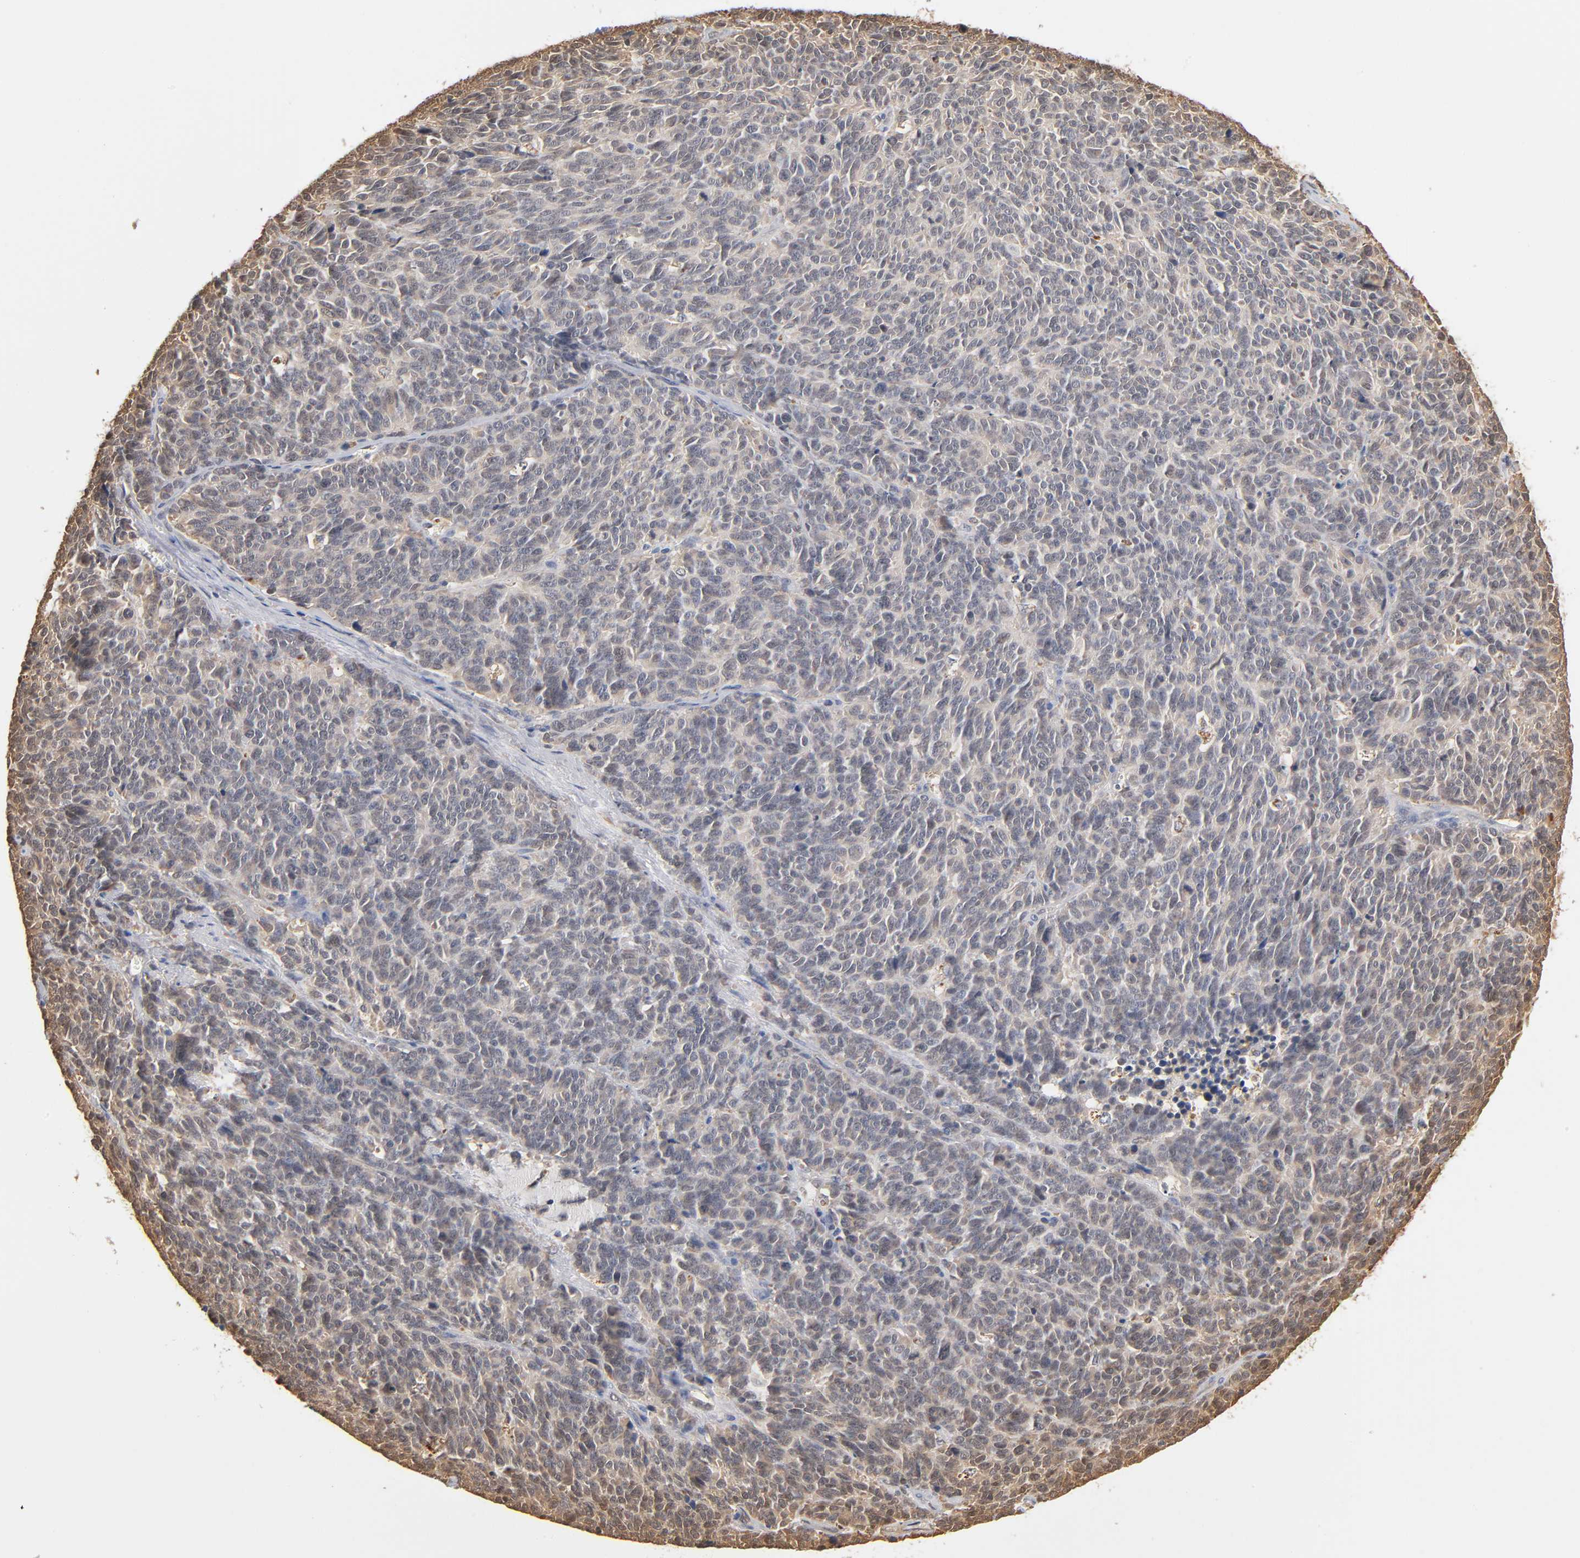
{"staining": {"intensity": "weak", "quantity": "25%-75%", "location": "cytoplasmic/membranous"}, "tissue": "lung cancer", "cell_type": "Tumor cells", "image_type": "cancer", "snomed": [{"axis": "morphology", "description": "Neoplasm, malignant, NOS"}, {"axis": "topography", "description": "Lung"}], "caption": "Tumor cells demonstrate weak cytoplasmic/membranous expression in approximately 25%-75% of cells in lung neoplasm (malignant).", "gene": "DFFB", "patient": {"sex": "female", "age": 58}}